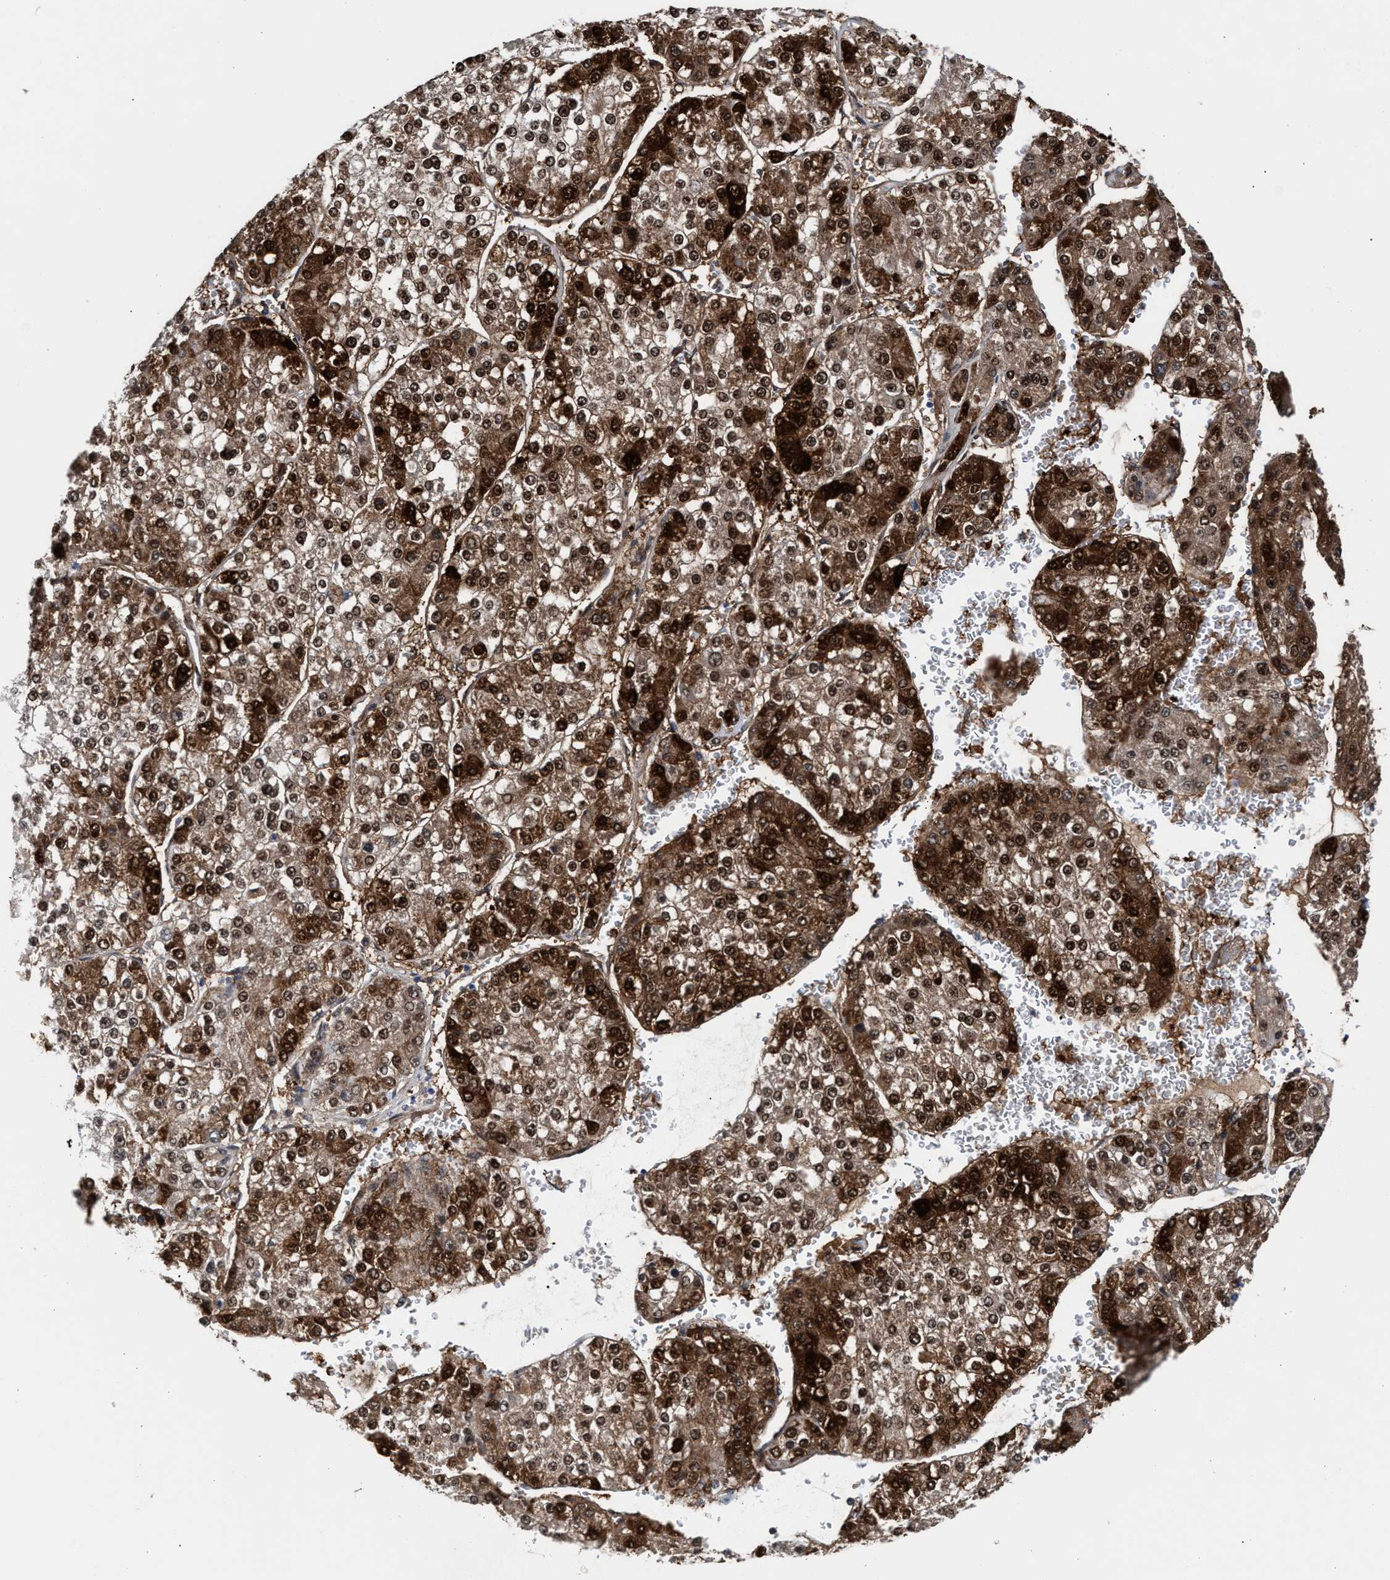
{"staining": {"intensity": "strong", "quantity": ">75%", "location": "cytoplasmic/membranous,nuclear"}, "tissue": "liver cancer", "cell_type": "Tumor cells", "image_type": "cancer", "snomed": [{"axis": "morphology", "description": "Carcinoma, Hepatocellular, NOS"}, {"axis": "topography", "description": "Liver"}], "caption": "Immunohistochemical staining of liver cancer (hepatocellular carcinoma) exhibits high levels of strong cytoplasmic/membranous and nuclear protein positivity in approximately >75% of tumor cells.", "gene": "TP53I3", "patient": {"sex": "female", "age": 73}}